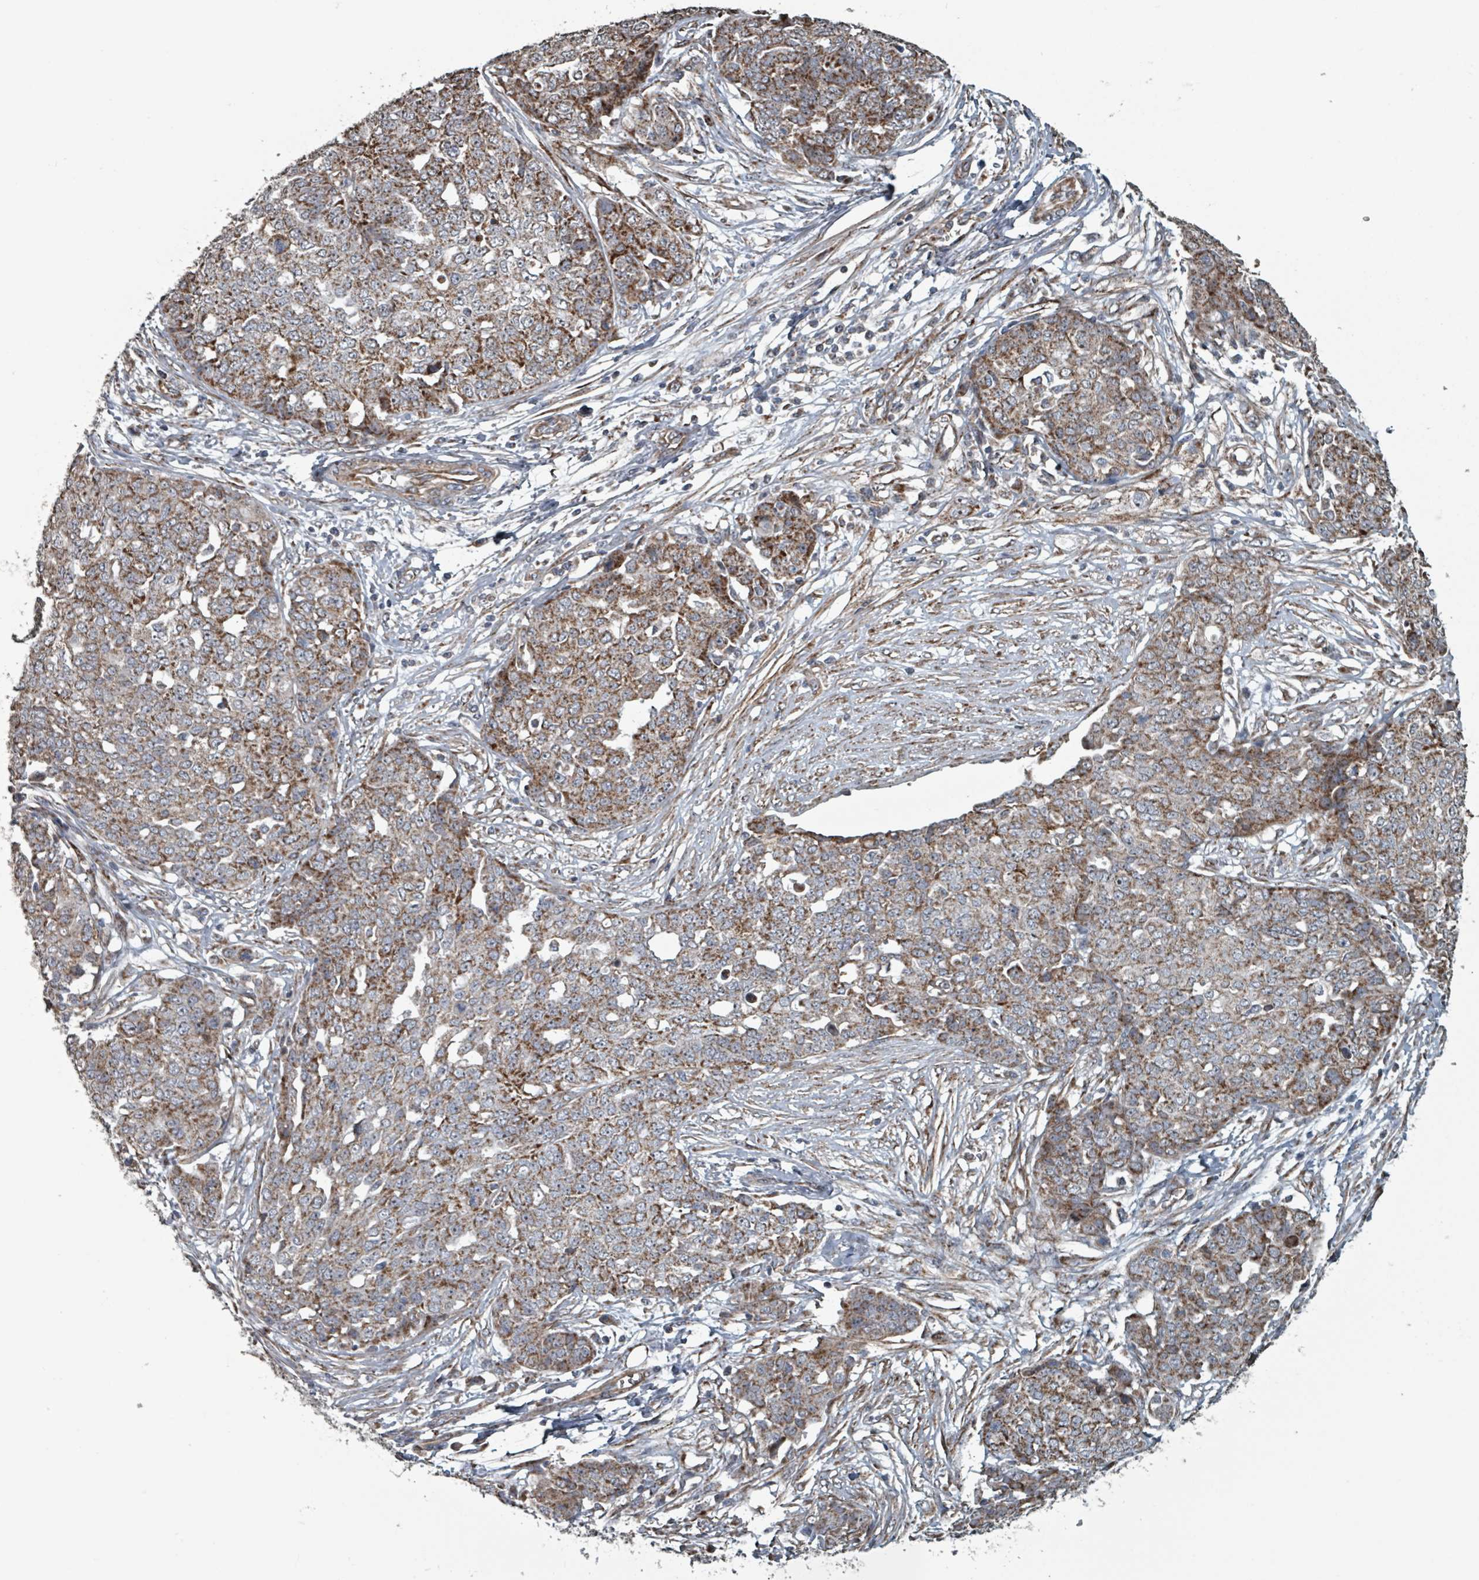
{"staining": {"intensity": "moderate", "quantity": ">75%", "location": "cytoplasmic/membranous"}, "tissue": "ovarian cancer", "cell_type": "Tumor cells", "image_type": "cancer", "snomed": [{"axis": "morphology", "description": "Cystadenocarcinoma, serous, NOS"}, {"axis": "topography", "description": "Soft tissue"}, {"axis": "topography", "description": "Ovary"}], "caption": "Immunohistochemical staining of serous cystadenocarcinoma (ovarian) shows medium levels of moderate cytoplasmic/membranous expression in about >75% of tumor cells. The staining was performed using DAB (3,3'-diaminobenzidine), with brown indicating positive protein expression. Nuclei are stained blue with hematoxylin.", "gene": "MRPL4", "patient": {"sex": "female", "age": 57}}